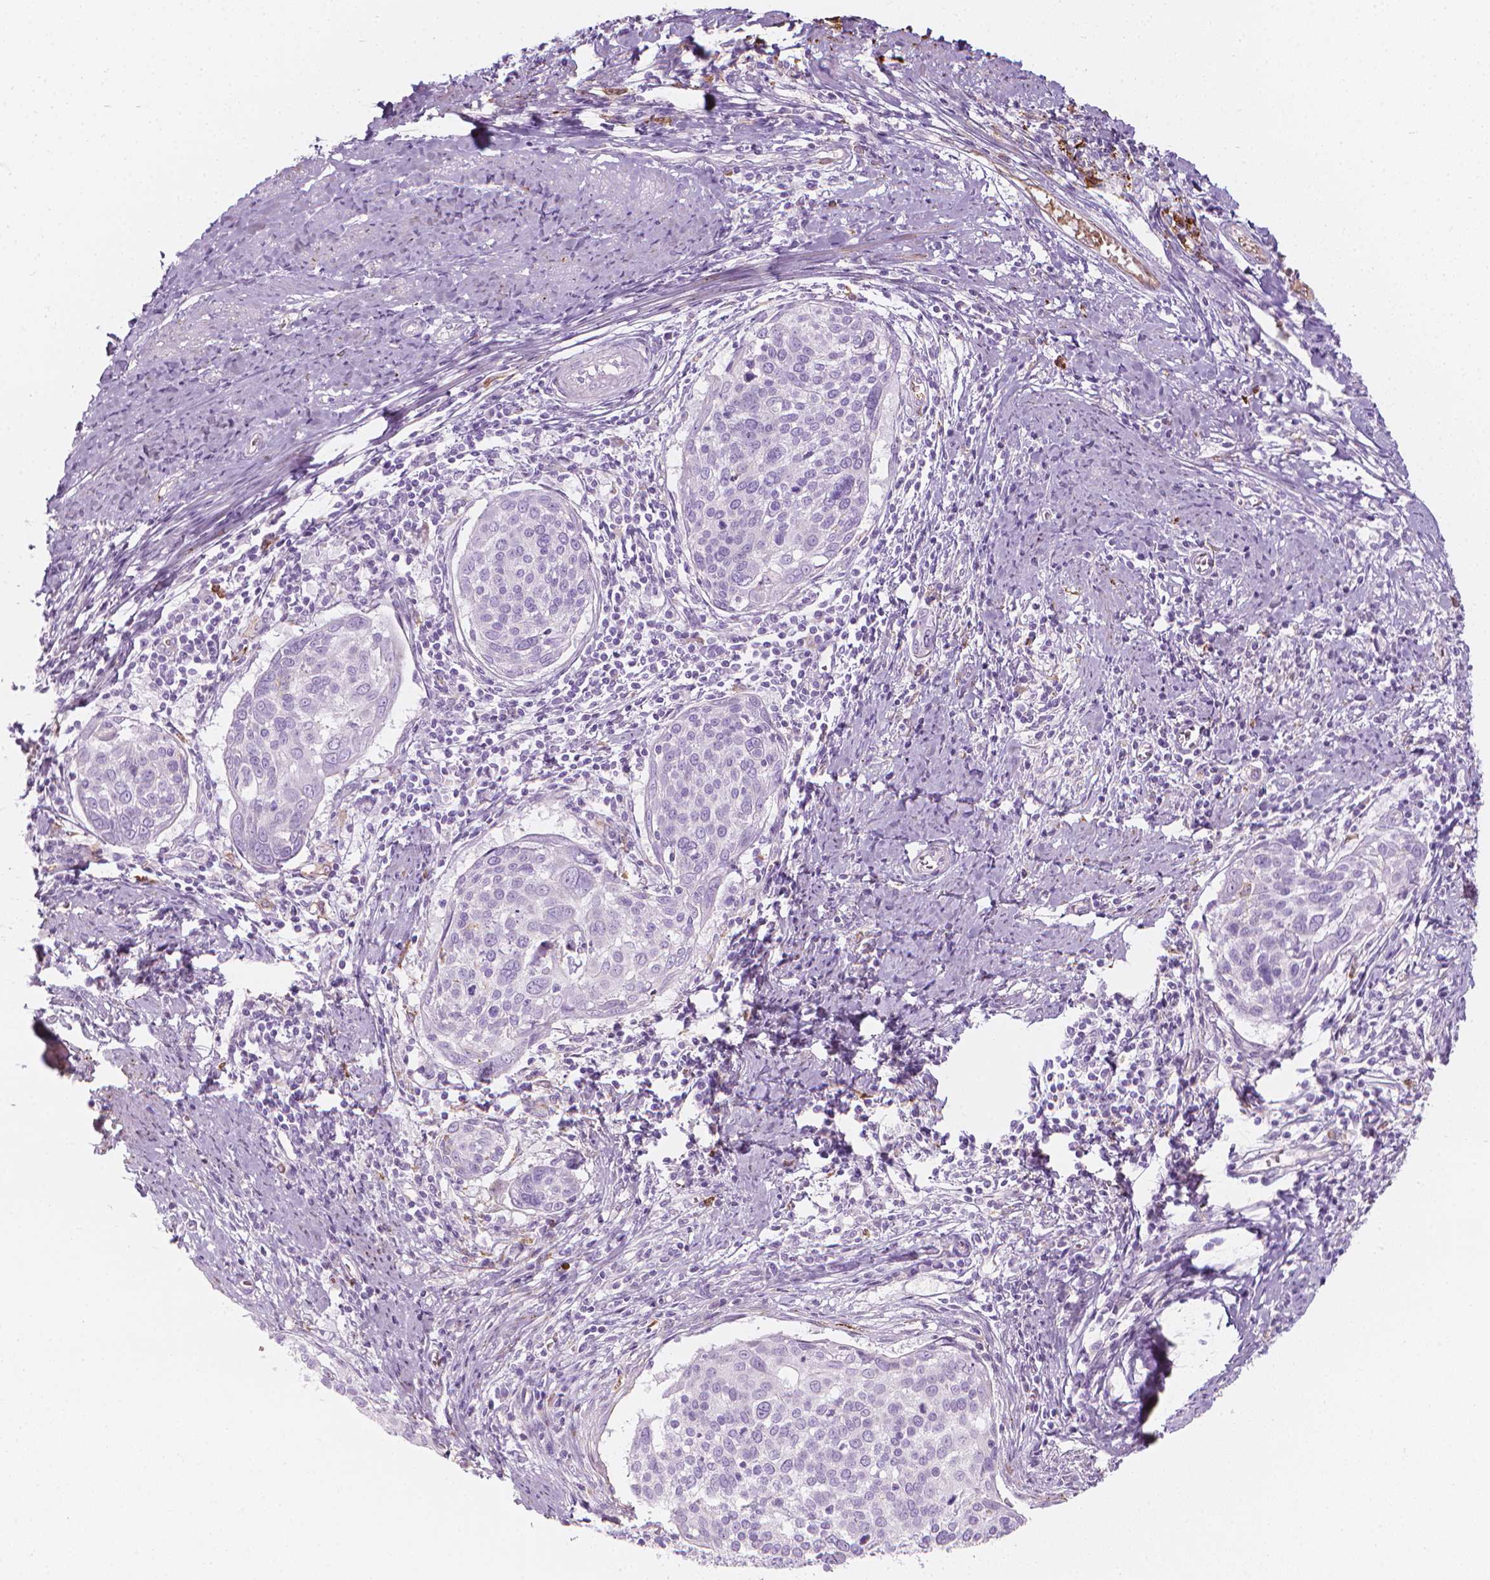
{"staining": {"intensity": "negative", "quantity": "none", "location": "none"}, "tissue": "cervical cancer", "cell_type": "Tumor cells", "image_type": "cancer", "snomed": [{"axis": "morphology", "description": "Squamous cell carcinoma, NOS"}, {"axis": "topography", "description": "Cervix"}], "caption": "Cervical cancer (squamous cell carcinoma) was stained to show a protein in brown. There is no significant expression in tumor cells.", "gene": "CES1", "patient": {"sex": "female", "age": 39}}